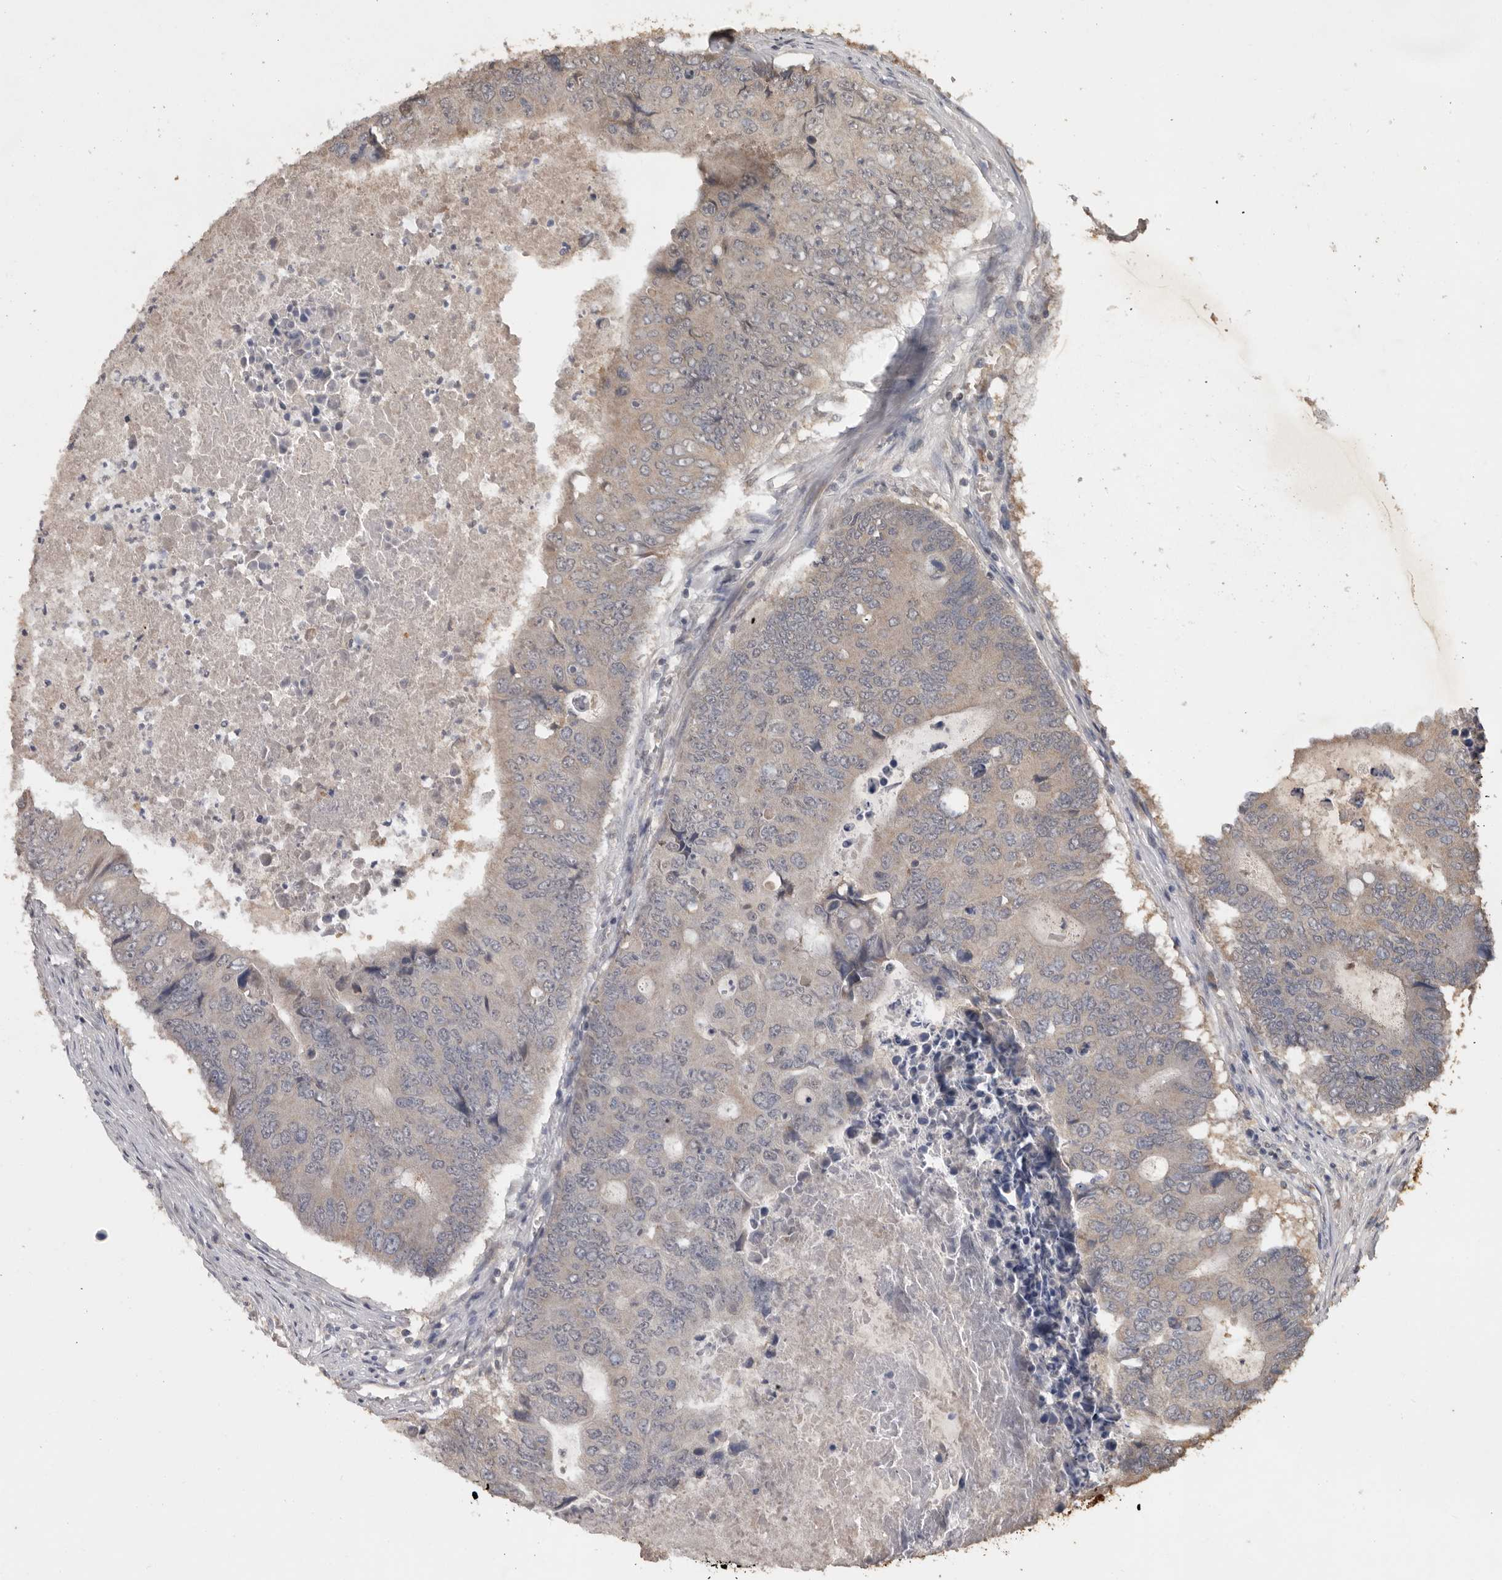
{"staining": {"intensity": "negative", "quantity": "none", "location": "none"}, "tissue": "colorectal cancer", "cell_type": "Tumor cells", "image_type": "cancer", "snomed": [{"axis": "morphology", "description": "Adenocarcinoma, NOS"}, {"axis": "topography", "description": "Colon"}], "caption": "This is an immunohistochemistry micrograph of adenocarcinoma (colorectal). There is no expression in tumor cells.", "gene": "MTF1", "patient": {"sex": "male", "age": 87}}